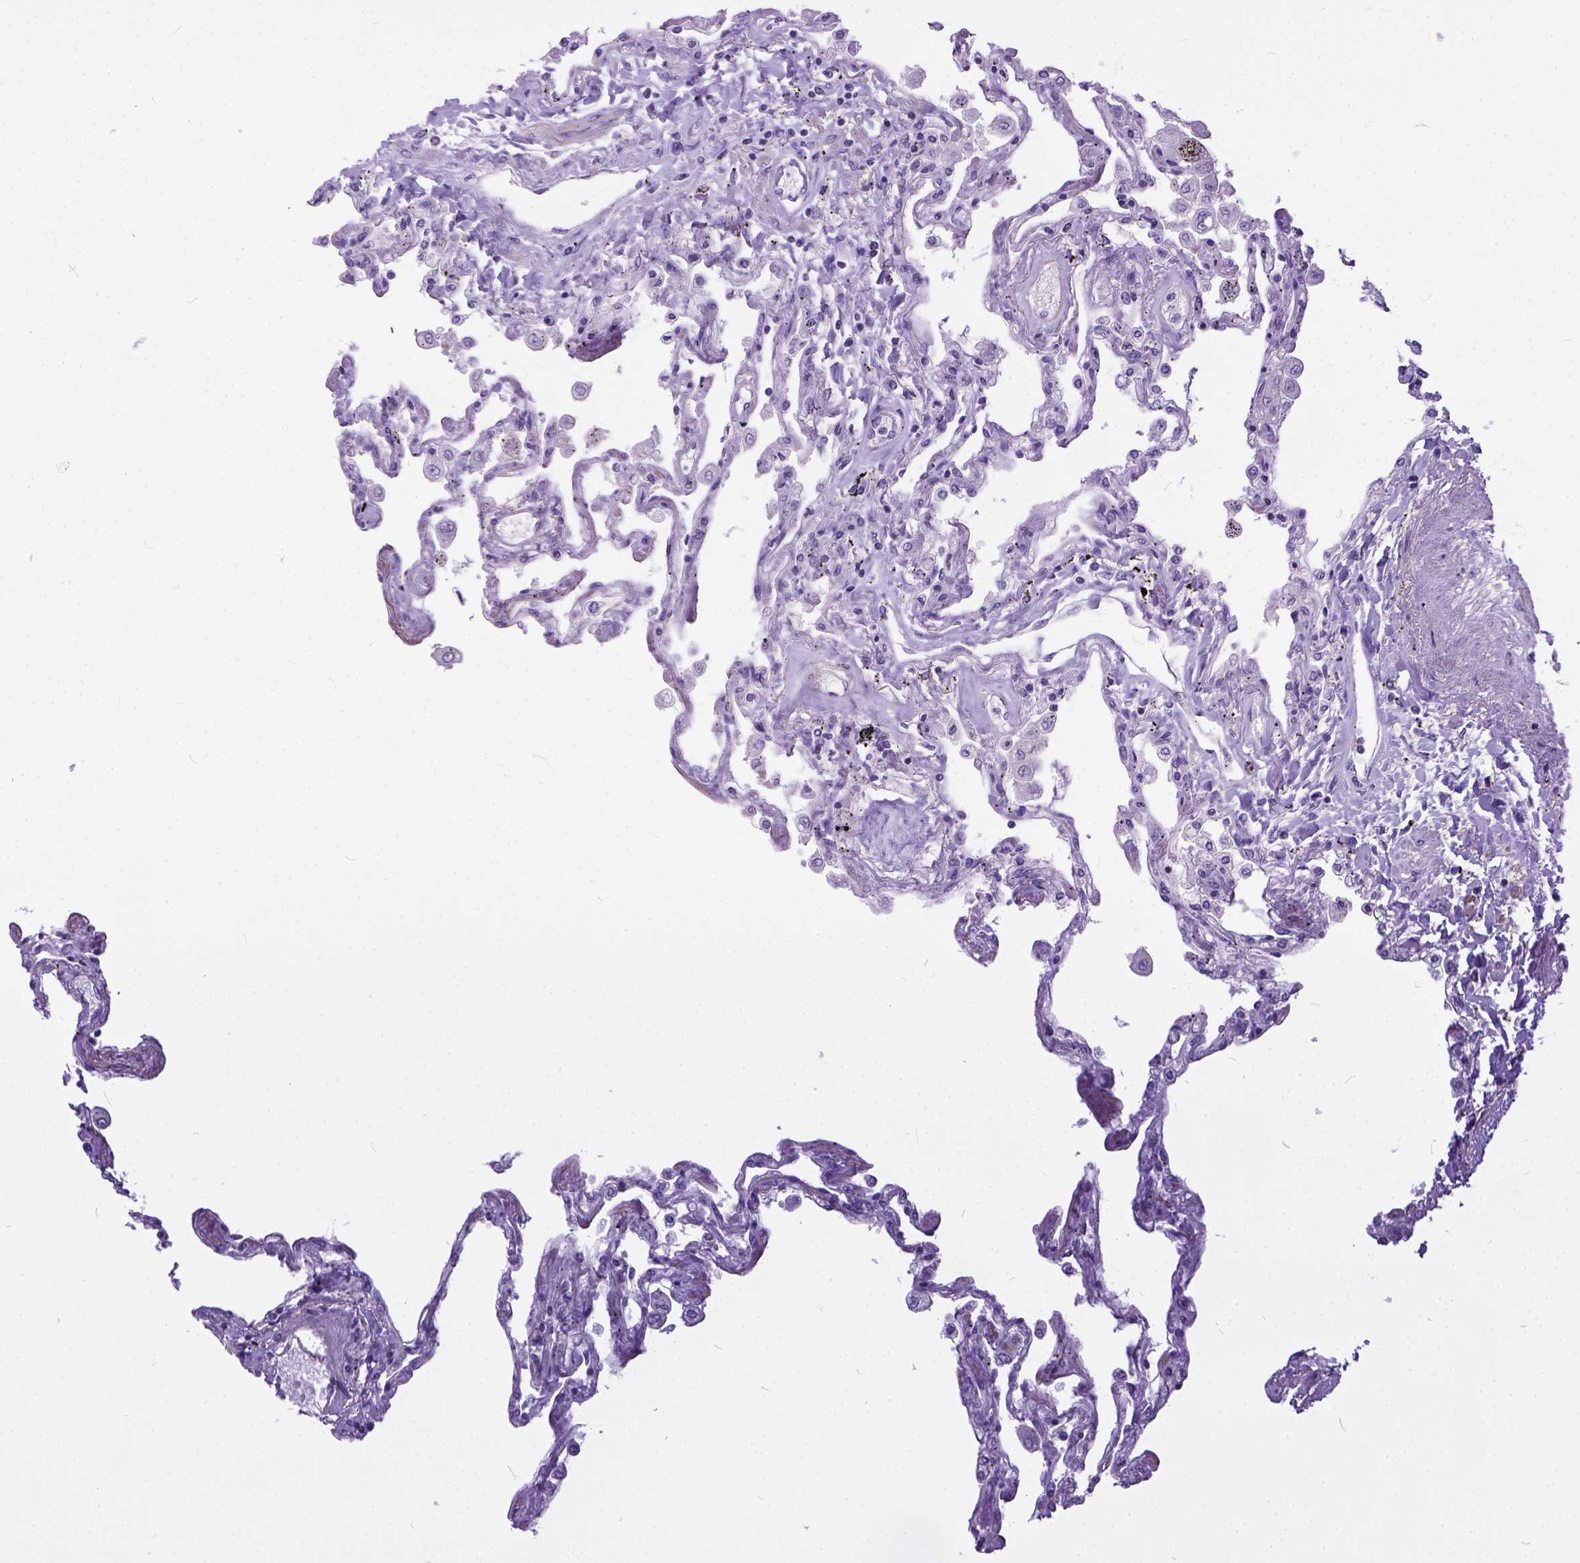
{"staining": {"intensity": "weak", "quantity": "<25%", "location": "cytoplasmic/membranous"}, "tissue": "lung", "cell_type": "Alveolar cells", "image_type": "normal", "snomed": [{"axis": "morphology", "description": "Normal tissue, NOS"}, {"axis": "morphology", "description": "Adenocarcinoma, NOS"}, {"axis": "topography", "description": "Cartilage tissue"}, {"axis": "topography", "description": "Lung"}], "caption": "The photomicrograph shows no staining of alveolar cells in unremarkable lung. The staining is performed using DAB (3,3'-diaminobenzidine) brown chromogen with nuclei counter-stained in using hematoxylin.", "gene": "BANF2", "patient": {"sex": "female", "age": 67}}